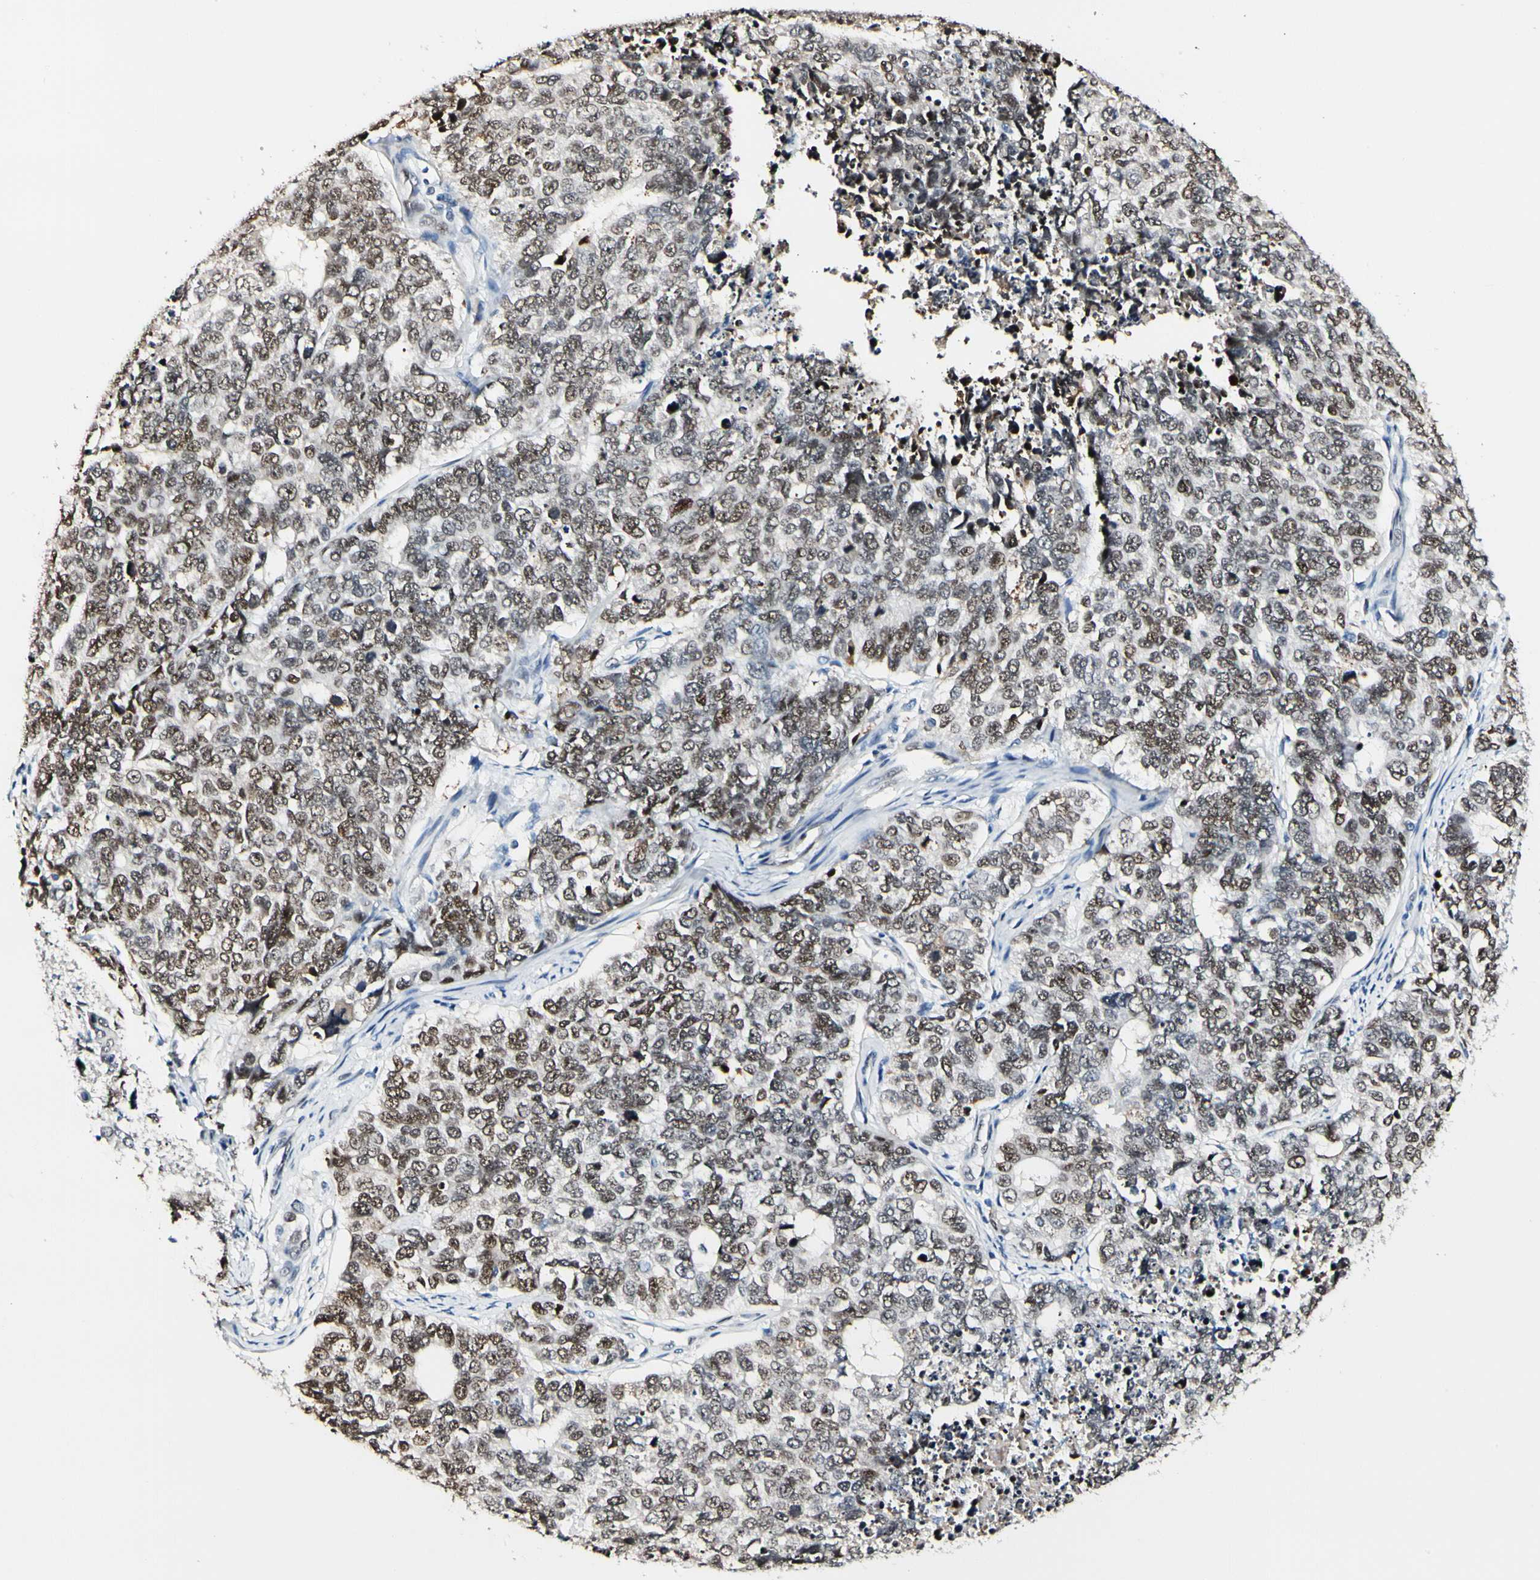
{"staining": {"intensity": "moderate", "quantity": ">75%", "location": "nuclear"}, "tissue": "cervical cancer", "cell_type": "Tumor cells", "image_type": "cancer", "snomed": [{"axis": "morphology", "description": "Squamous cell carcinoma, NOS"}, {"axis": "topography", "description": "Cervix"}], "caption": "Cervical cancer stained with immunohistochemistry displays moderate nuclear staining in about >75% of tumor cells. The staining was performed using DAB (3,3'-diaminobenzidine), with brown indicating positive protein expression. Nuclei are stained blue with hematoxylin.", "gene": "NFIA", "patient": {"sex": "female", "age": 63}}